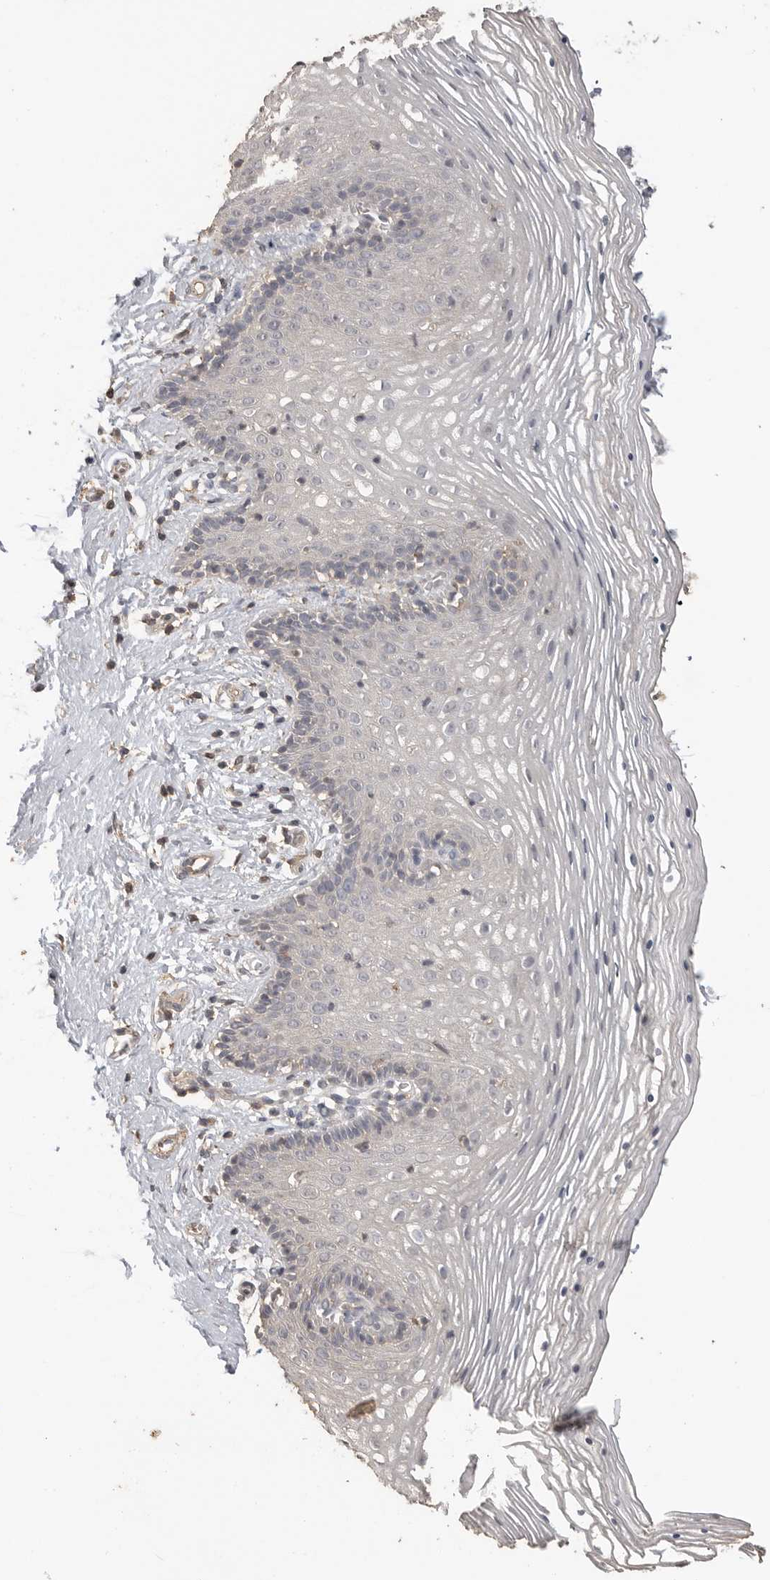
{"staining": {"intensity": "negative", "quantity": "none", "location": "none"}, "tissue": "vagina", "cell_type": "Squamous epithelial cells", "image_type": "normal", "snomed": [{"axis": "morphology", "description": "Normal tissue, NOS"}, {"axis": "topography", "description": "Vagina"}], "caption": "A high-resolution image shows IHC staining of benign vagina, which reveals no significant expression in squamous epithelial cells. Nuclei are stained in blue.", "gene": "MAP2K1", "patient": {"sex": "female", "age": 32}}